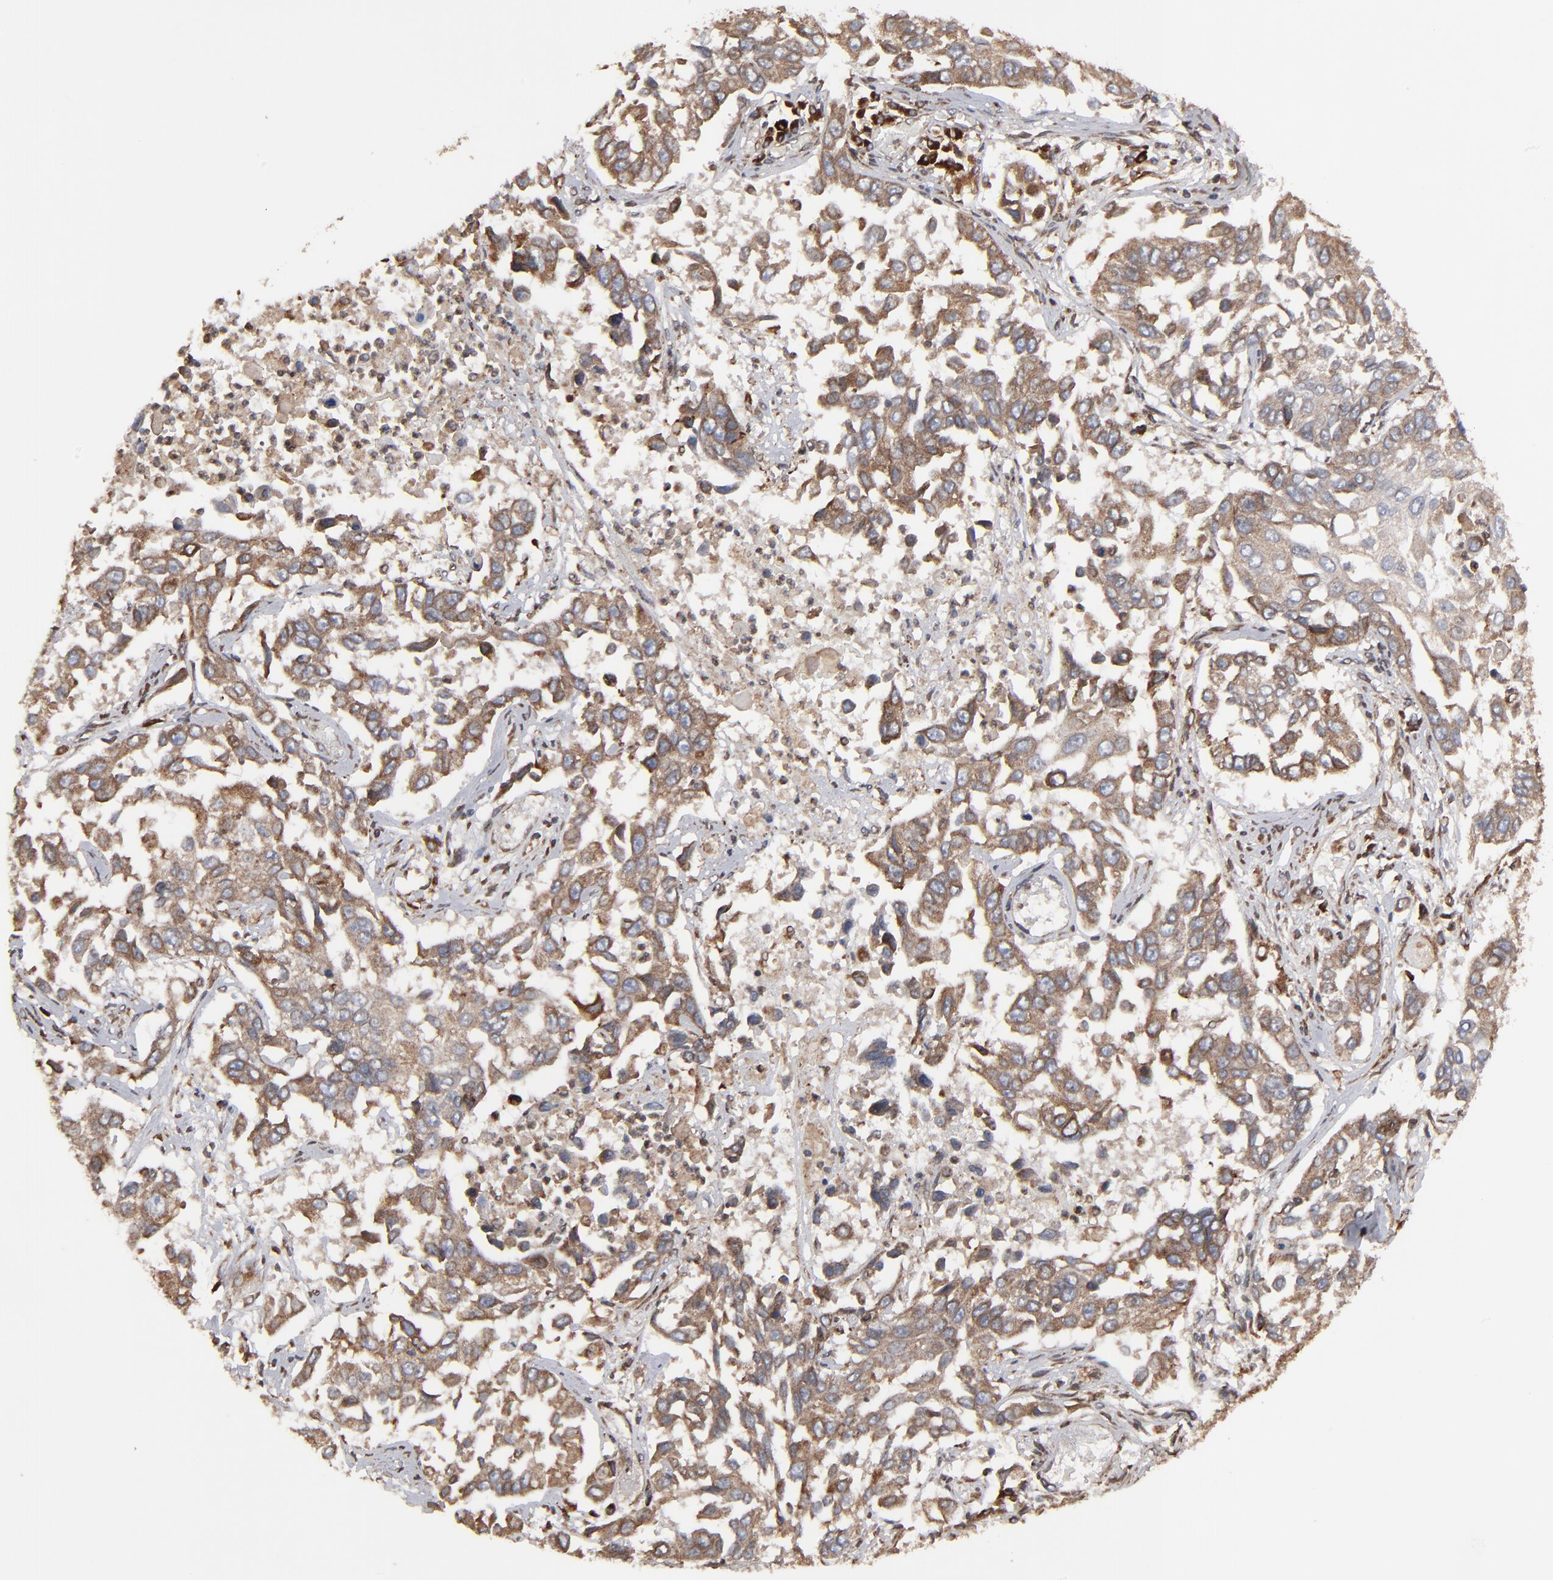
{"staining": {"intensity": "weak", "quantity": ">75%", "location": "cytoplasmic/membranous"}, "tissue": "lung cancer", "cell_type": "Tumor cells", "image_type": "cancer", "snomed": [{"axis": "morphology", "description": "Squamous cell carcinoma, NOS"}, {"axis": "topography", "description": "Lung"}], "caption": "Squamous cell carcinoma (lung) stained with DAB immunohistochemistry (IHC) shows low levels of weak cytoplasmic/membranous positivity in approximately >75% of tumor cells.", "gene": "CNIH1", "patient": {"sex": "male", "age": 71}}